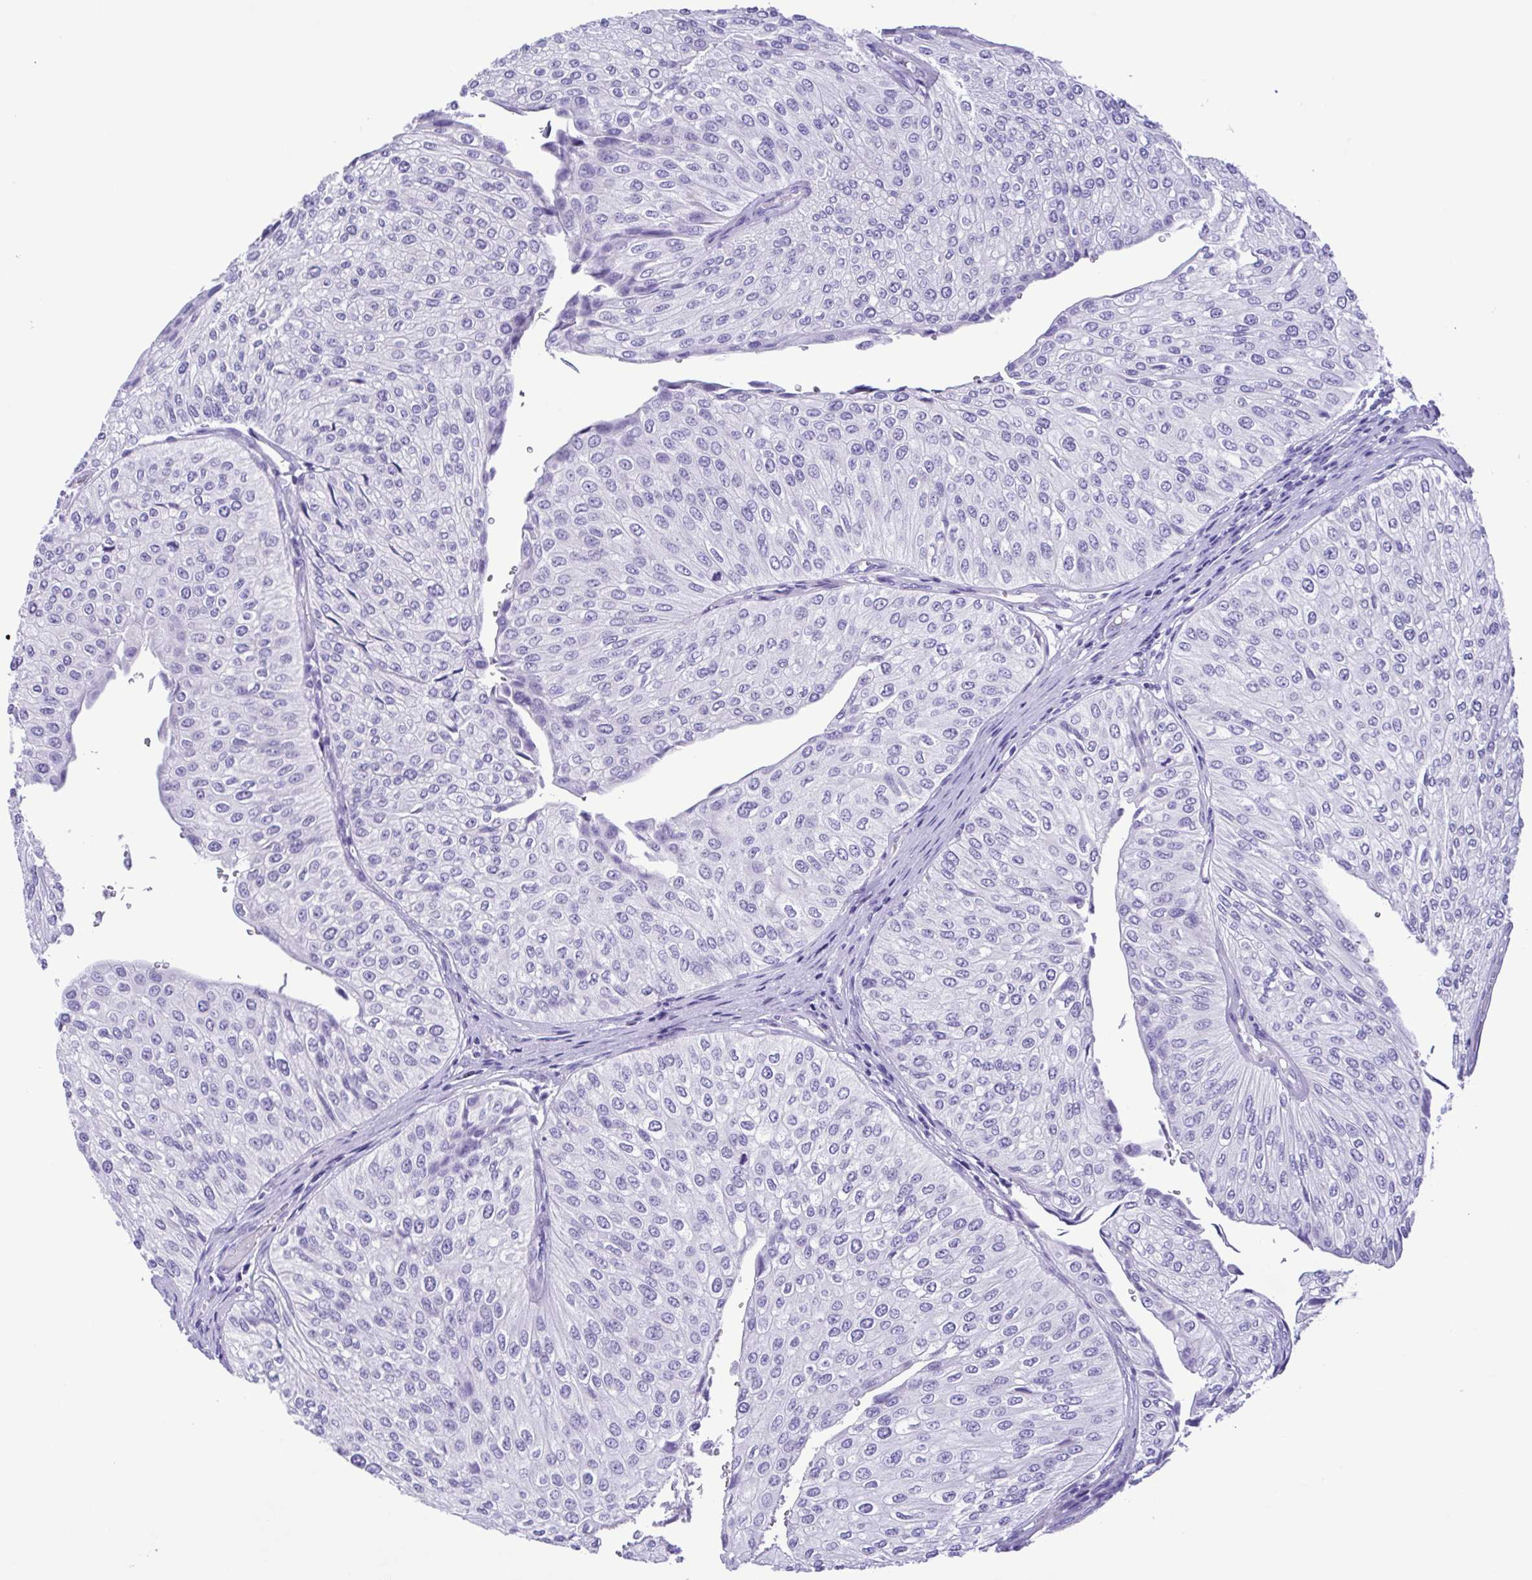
{"staining": {"intensity": "negative", "quantity": "none", "location": "none"}, "tissue": "urothelial cancer", "cell_type": "Tumor cells", "image_type": "cancer", "snomed": [{"axis": "morphology", "description": "Urothelial carcinoma, NOS"}, {"axis": "topography", "description": "Urinary bladder"}], "caption": "This is an immunohistochemistry (IHC) histopathology image of human transitional cell carcinoma. There is no expression in tumor cells.", "gene": "OVGP1", "patient": {"sex": "male", "age": 67}}